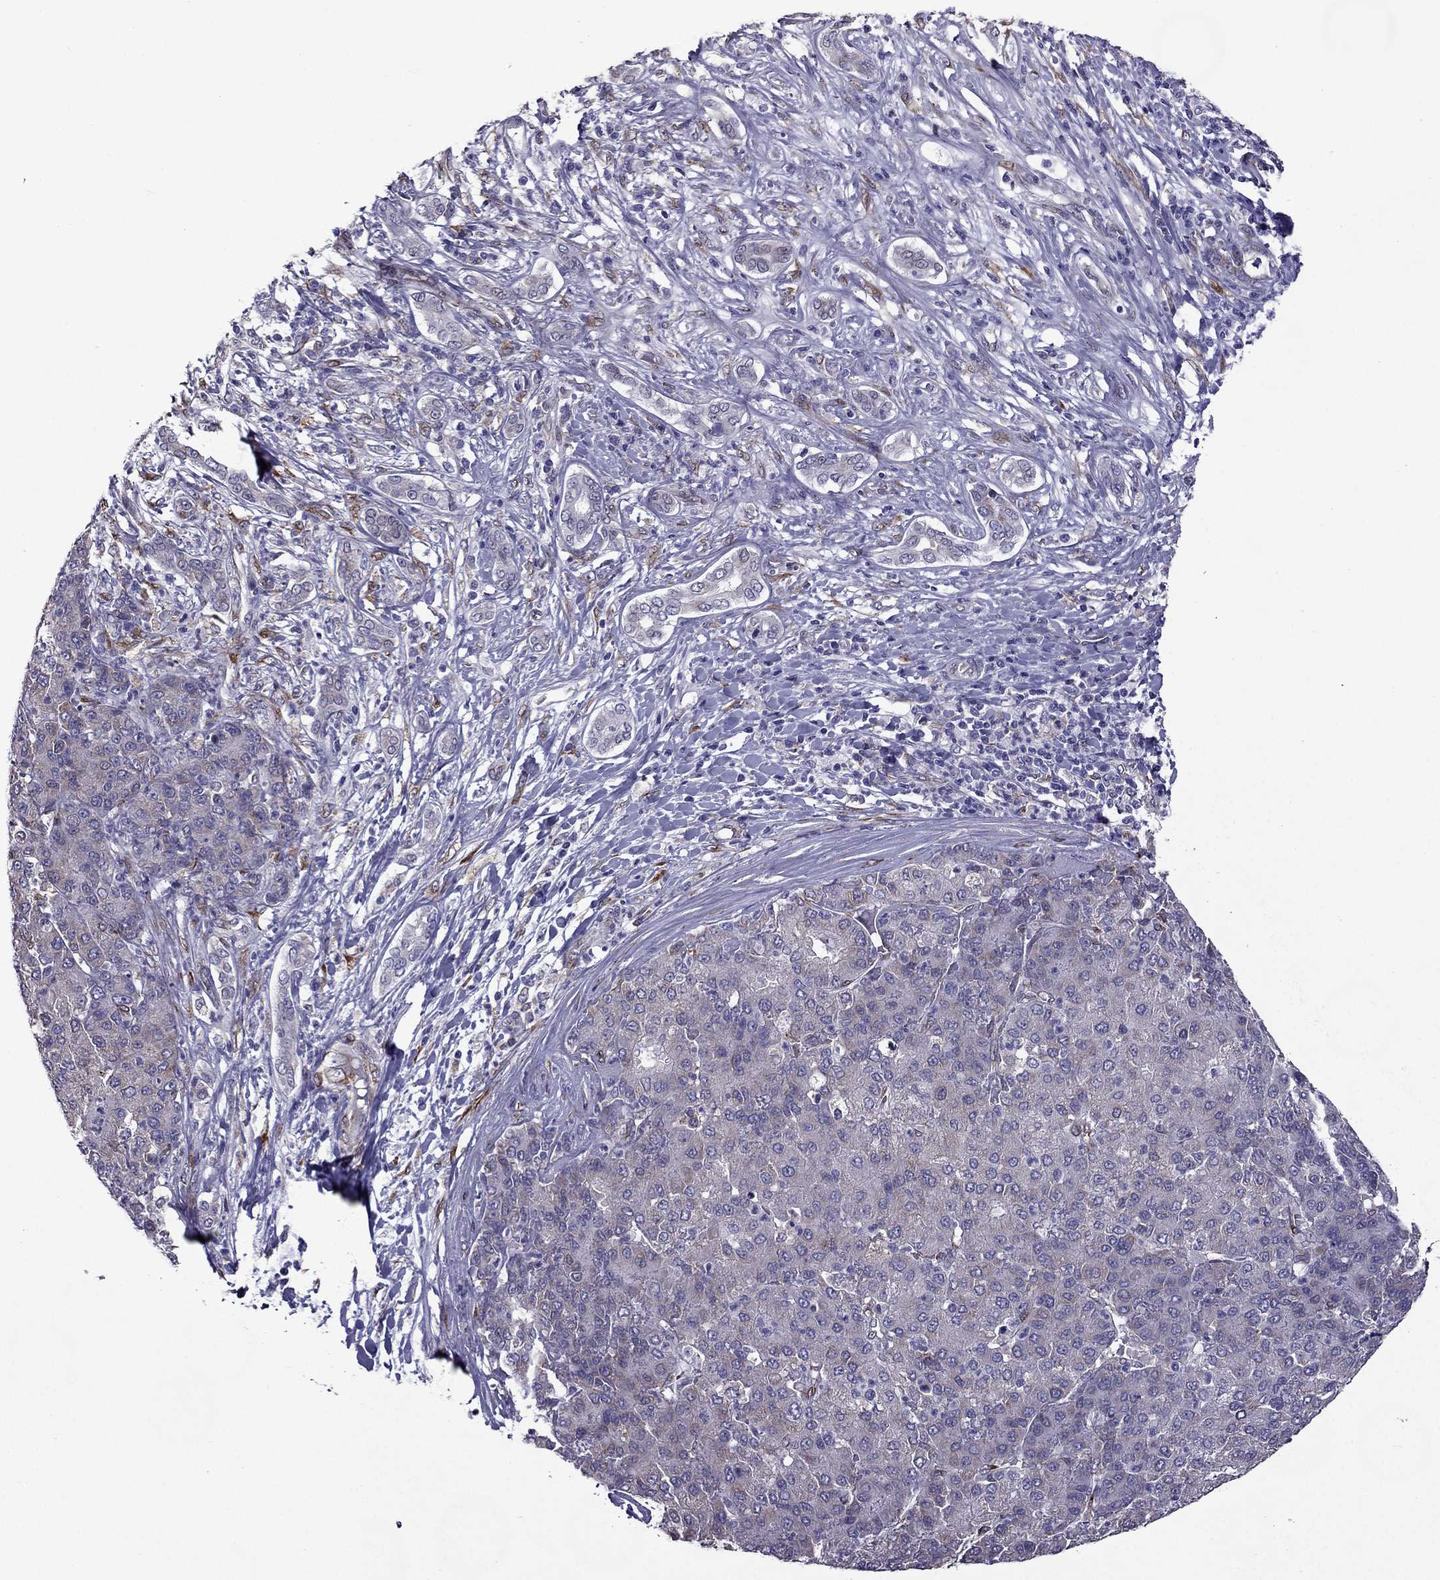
{"staining": {"intensity": "negative", "quantity": "none", "location": "none"}, "tissue": "liver cancer", "cell_type": "Tumor cells", "image_type": "cancer", "snomed": [{"axis": "morphology", "description": "Carcinoma, Hepatocellular, NOS"}, {"axis": "topography", "description": "Liver"}], "caption": "DAB immunohistochemical staining of human liver cancer shows no significant expression in tumor cells.", "gene": "IKBIP", "patient": {"sex": "male", "age": 65}}